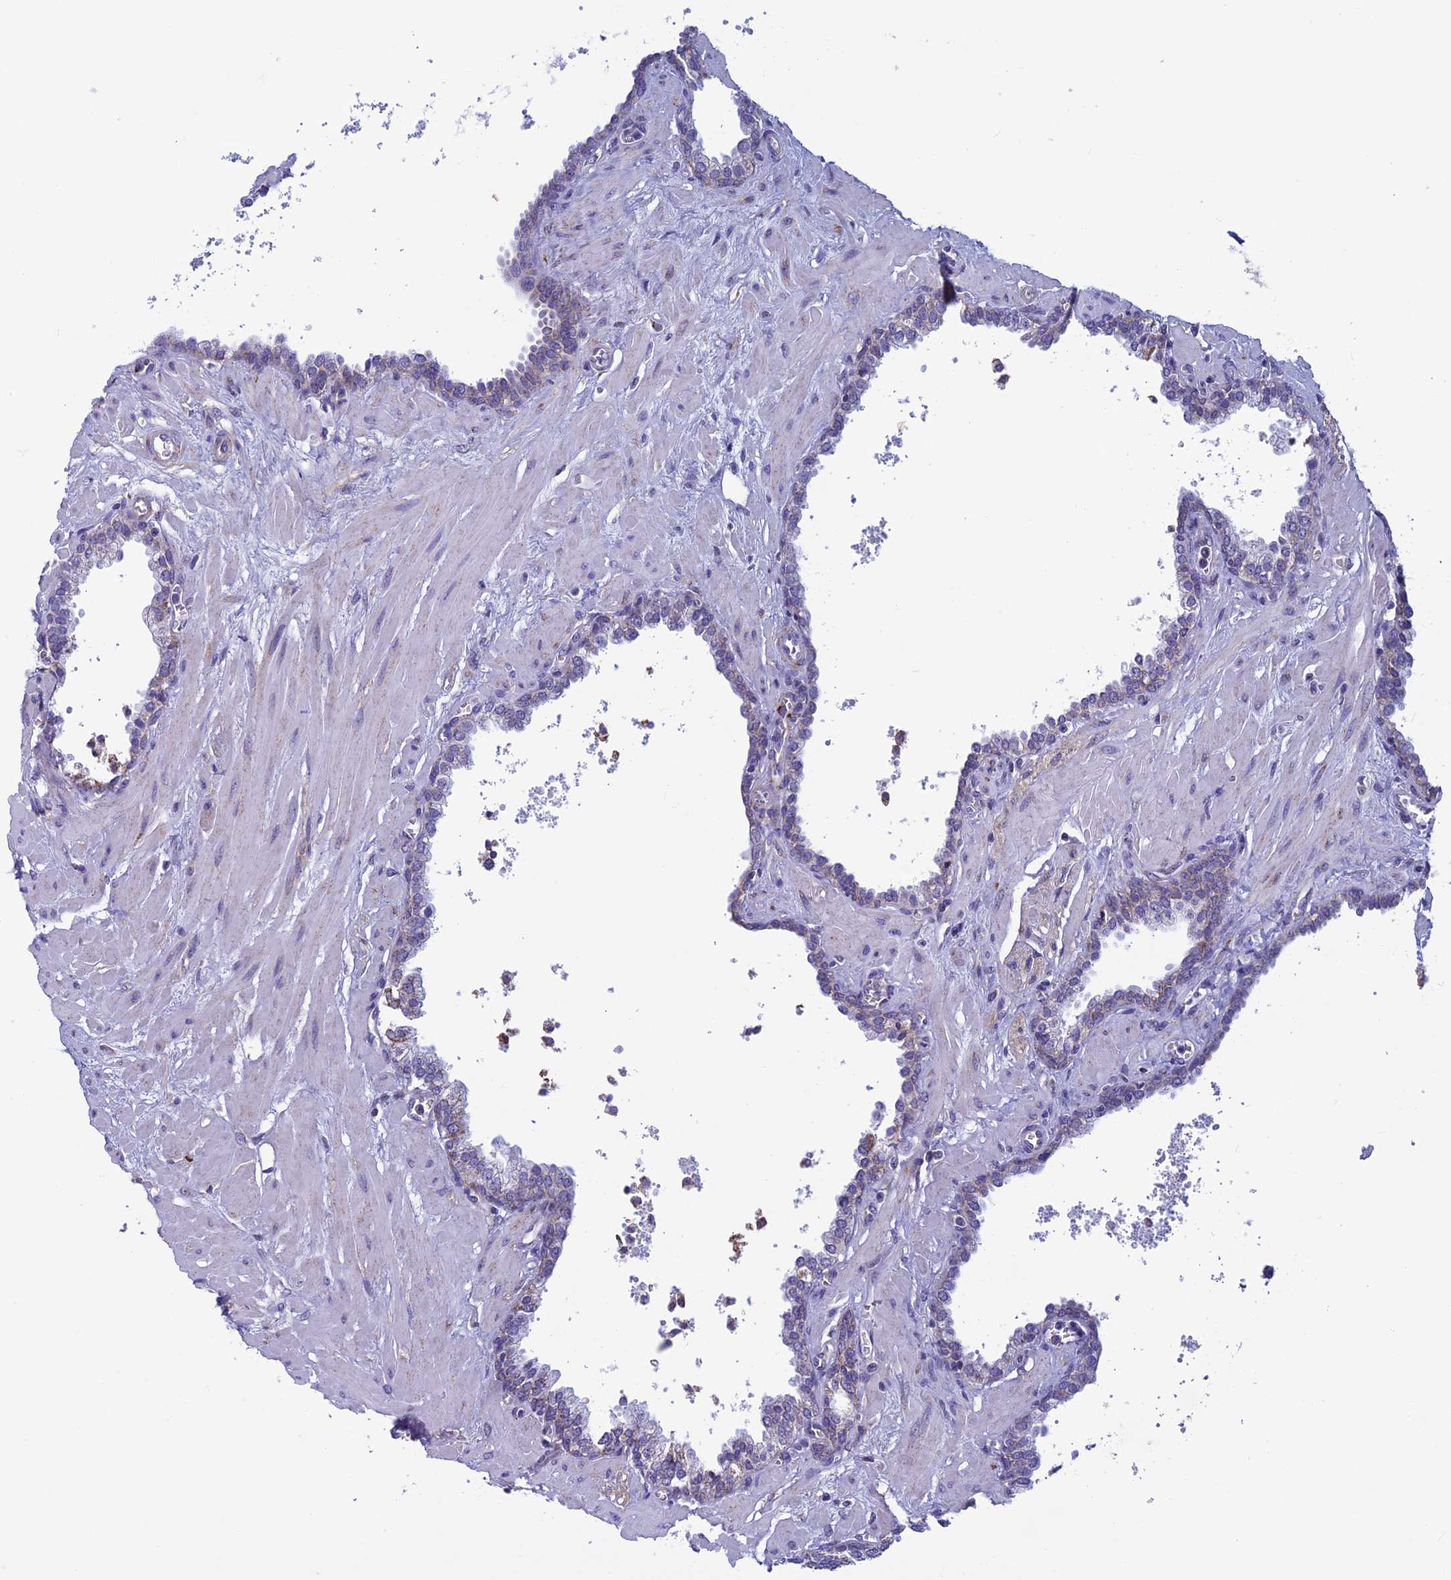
{"staining": {"intensity": "moderate", "quantity": "<25%", "location": "cytoplasmic/membranous"}, "tissue": "prostate", "cell_type": "Glandular cells", "image_type": "normal", "snomed": [{"axis": "morphology", "description": "Normal tissue, NOS"}, {"axis": "topography", "description": "Prostate"}], "caption": "This micrograph displays immunohistochemistry staining of benign human prostate, with low moderate cytoplasmic/membranous expression in approximately <25% of glandular cells.", "gene": "MFSD12", "patient": {"sex": "male", "age": 60}}